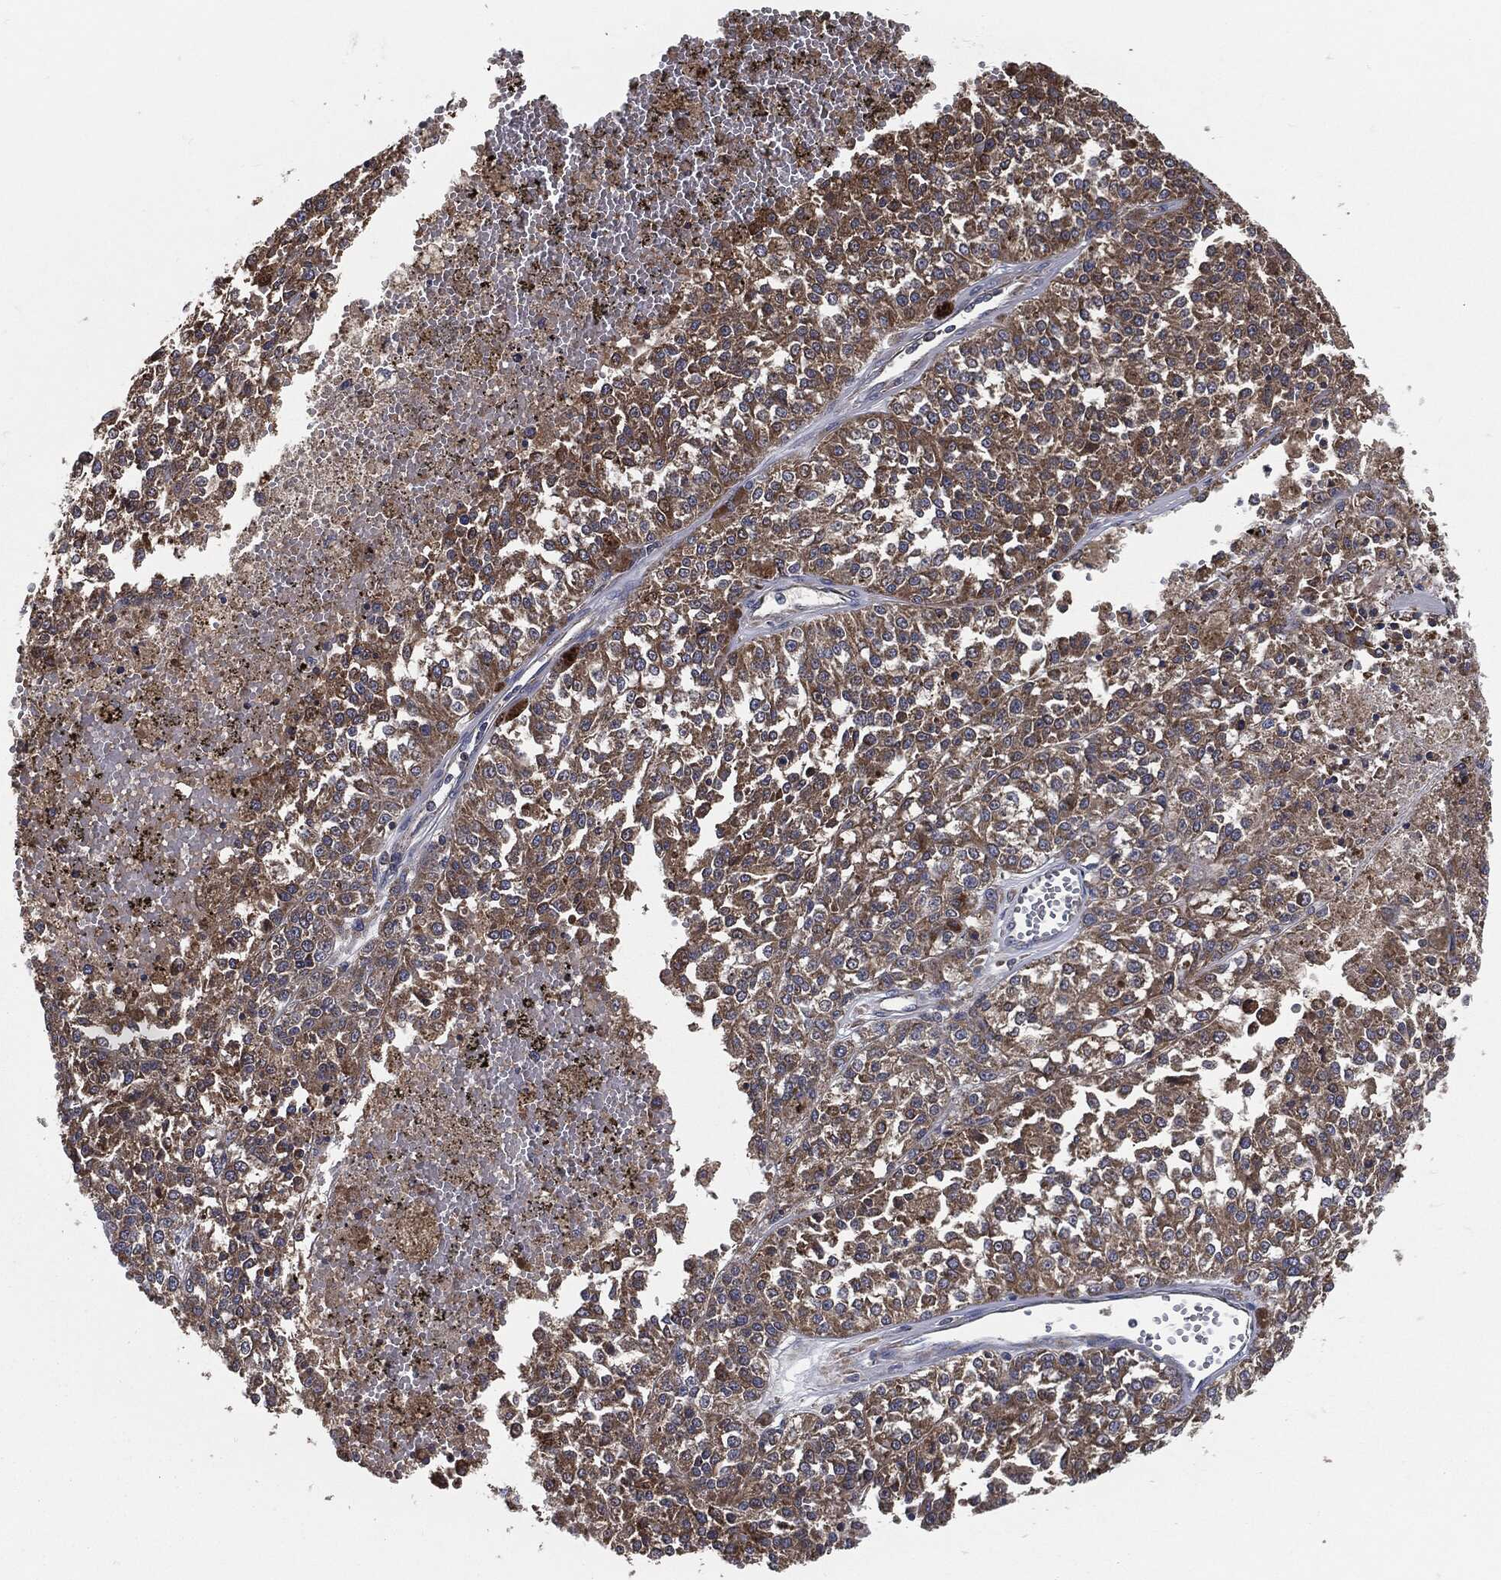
{"staining": {"intensity": "moderate", "quantity": ">75%", "location": "cytoplasmic/membranous"}, "tissue": "melanoma", "cell_type": "Tumor cells", "image_type": "cancer", "snomed": [{"axis": "morphology", "description": "Malignant melanoma, Metastatic site"}, {"axis": "topography", "description": "Lymph node"}], "caption": "The immunohistochemical stain shows moderate cytoplasmic/membranous expression in tumor cells of malignant melanoma (metastatic site) tissue.", "gene": "PRDX4", "patient": {"sex": "female", "age": 64}}